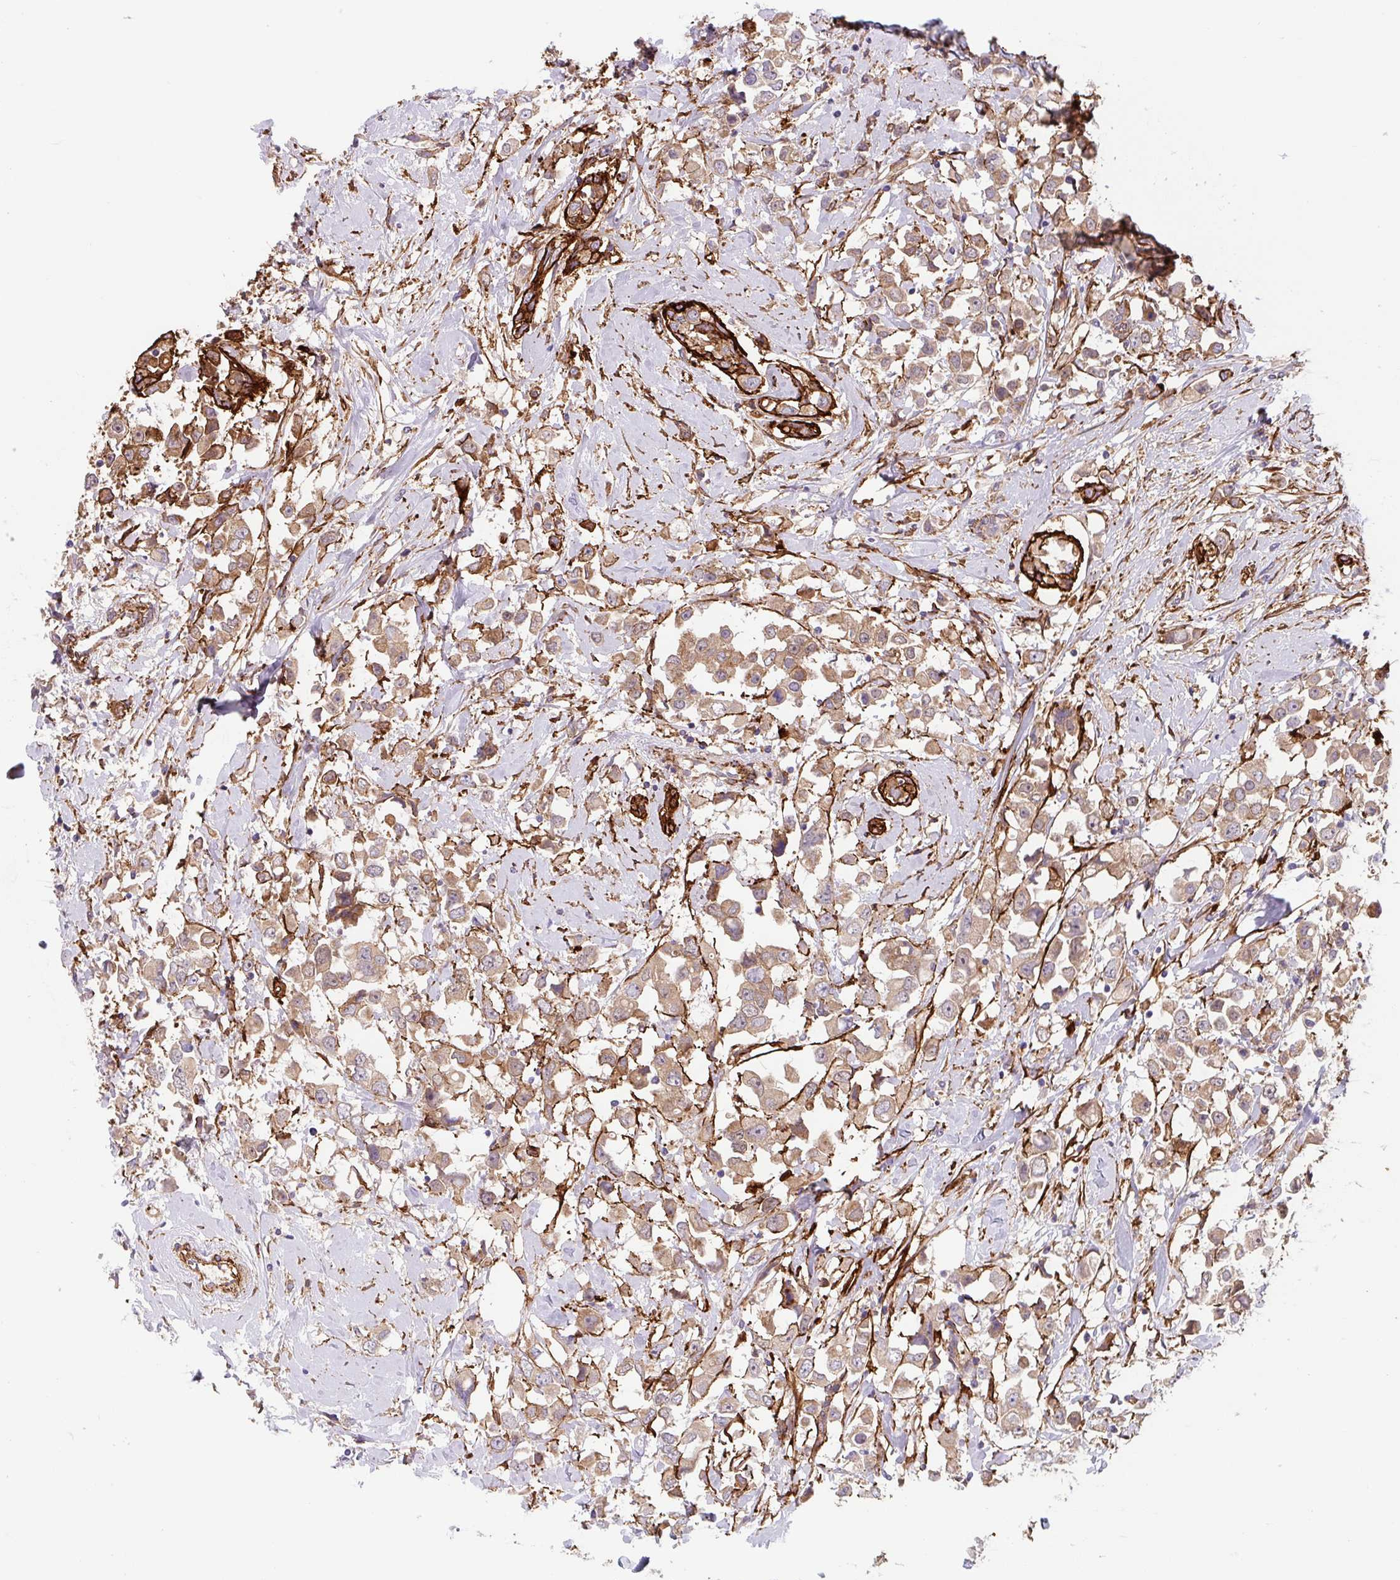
{"staining": {"intensity": "moderate", "quantity": ">75%", "location": "cytoplasmic/membranous"}, "tissue": "breast cancer", "cell_type": "Tumor cells", "image_type": "cancer", "snomed": [{"axis": "morphology", "description": "Duct carcinoma"}, {"axis": "topography", "description": "Breast"}], "caption": "Infiltrating ductal carcinoma (breast) was stained to show a protein in brown. There is medium levels of moderate cytoplasmic/membranous expression in approximately >75% of tumor cells. The staining was performed using DAB (3,3'-diaminobenzidine), with brown indicating positive protein expression. Nuclei are stained blue with hematoxylin.", "gene": "DHFR2", "patient": {"sex": "female", "age": 61}}